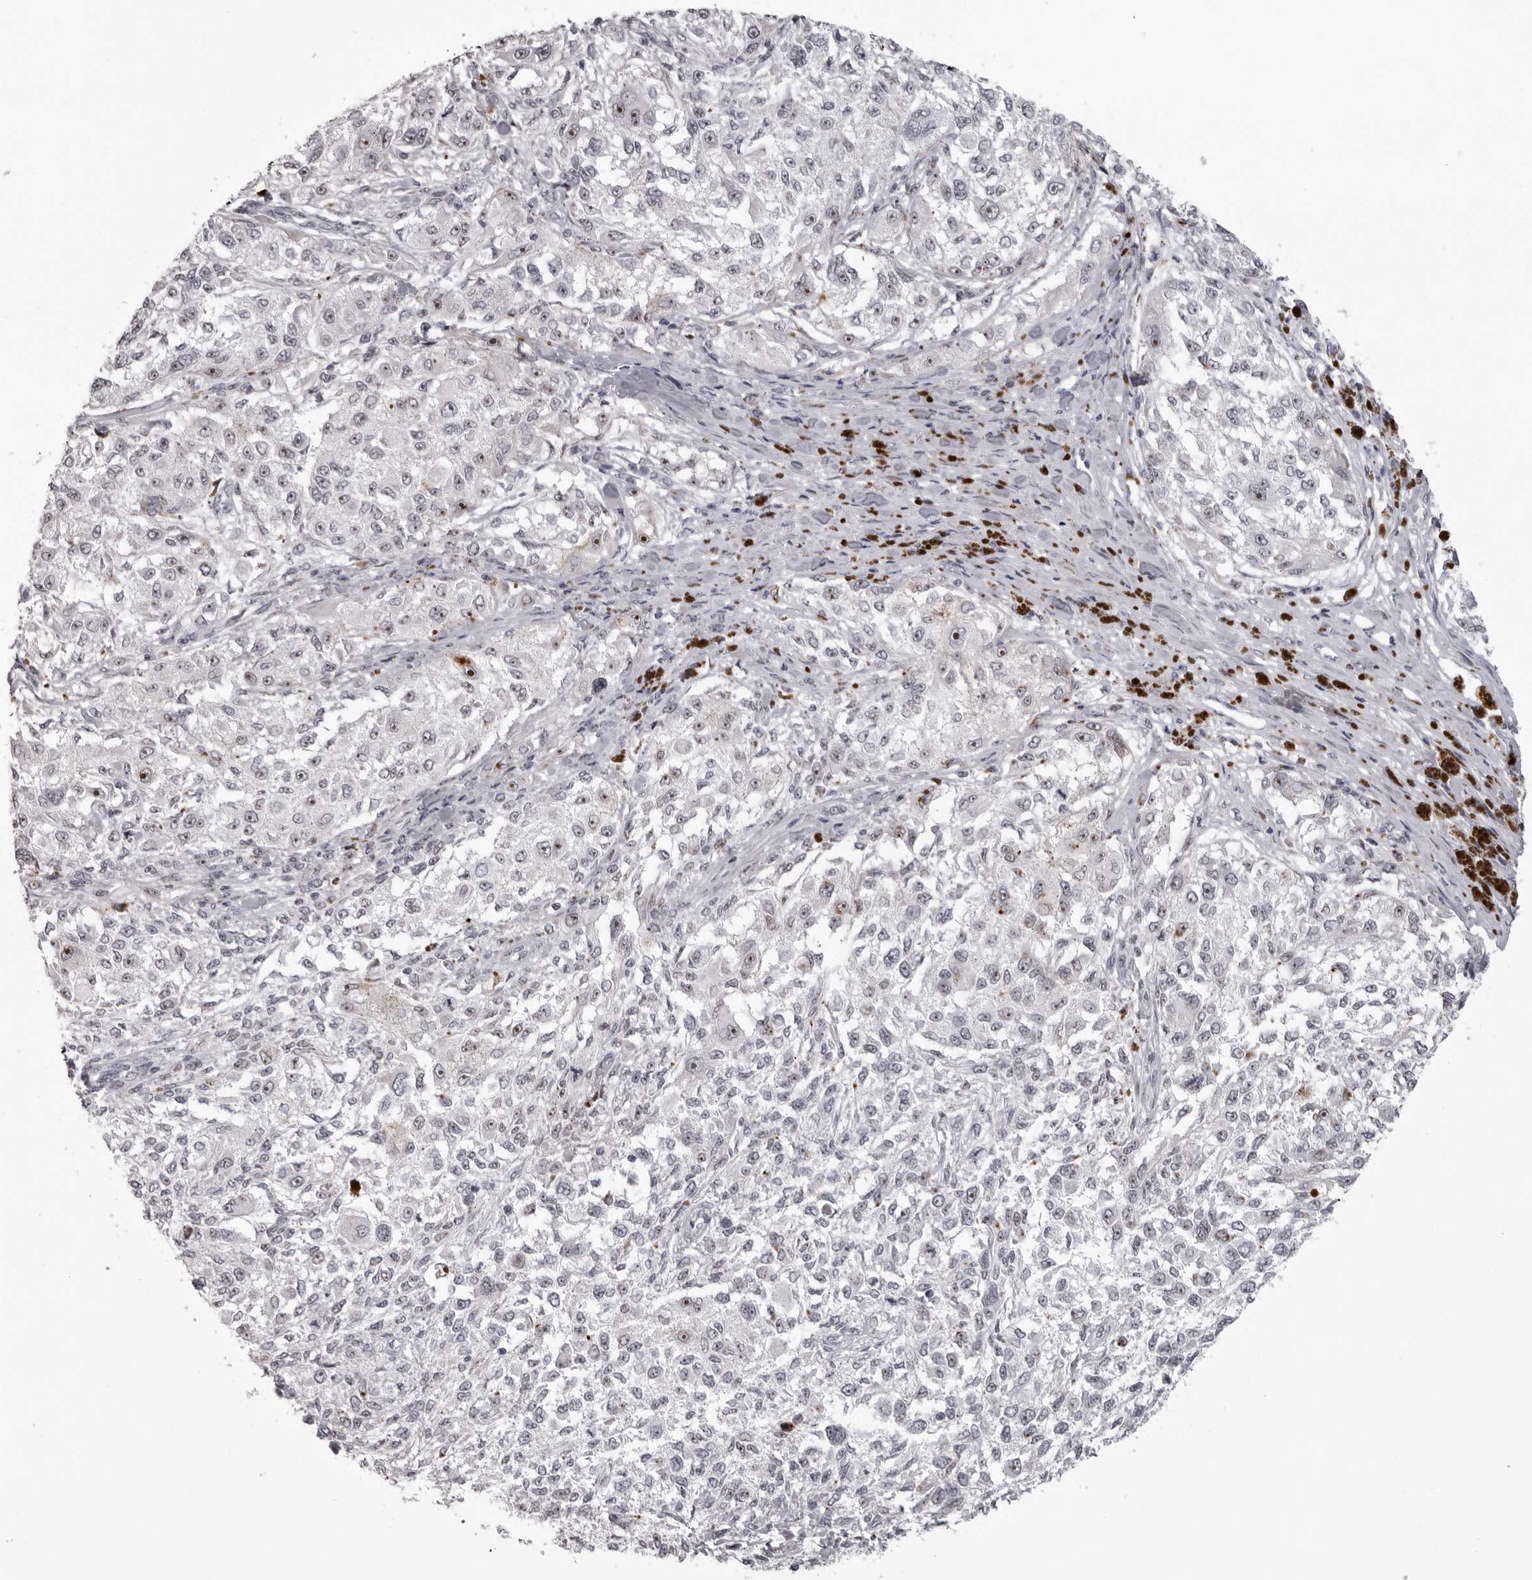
{"staining": {"intensity": "weak", "quantity": "25%-75%", "location": "nuclear"}, "tissue": "melanoma", "cell_type": "Tumor cells", "image_type": "cancer", "snomed": [{"axis": "morphology", "description": "Necrosis, NOS"}, {"axis": "morphology", "description": "Malignant melanoma, NOS"}, {"axis": "topography", "description": "Skin"}], "caption": "An image showing weak nuclear staining in approximately 25%-75% of tumor cells in malignant melanoma, as visualized by brown immunohistochemical staining.", "gene": "HELZ", "patient": {"sex": "female", "age": 87}}